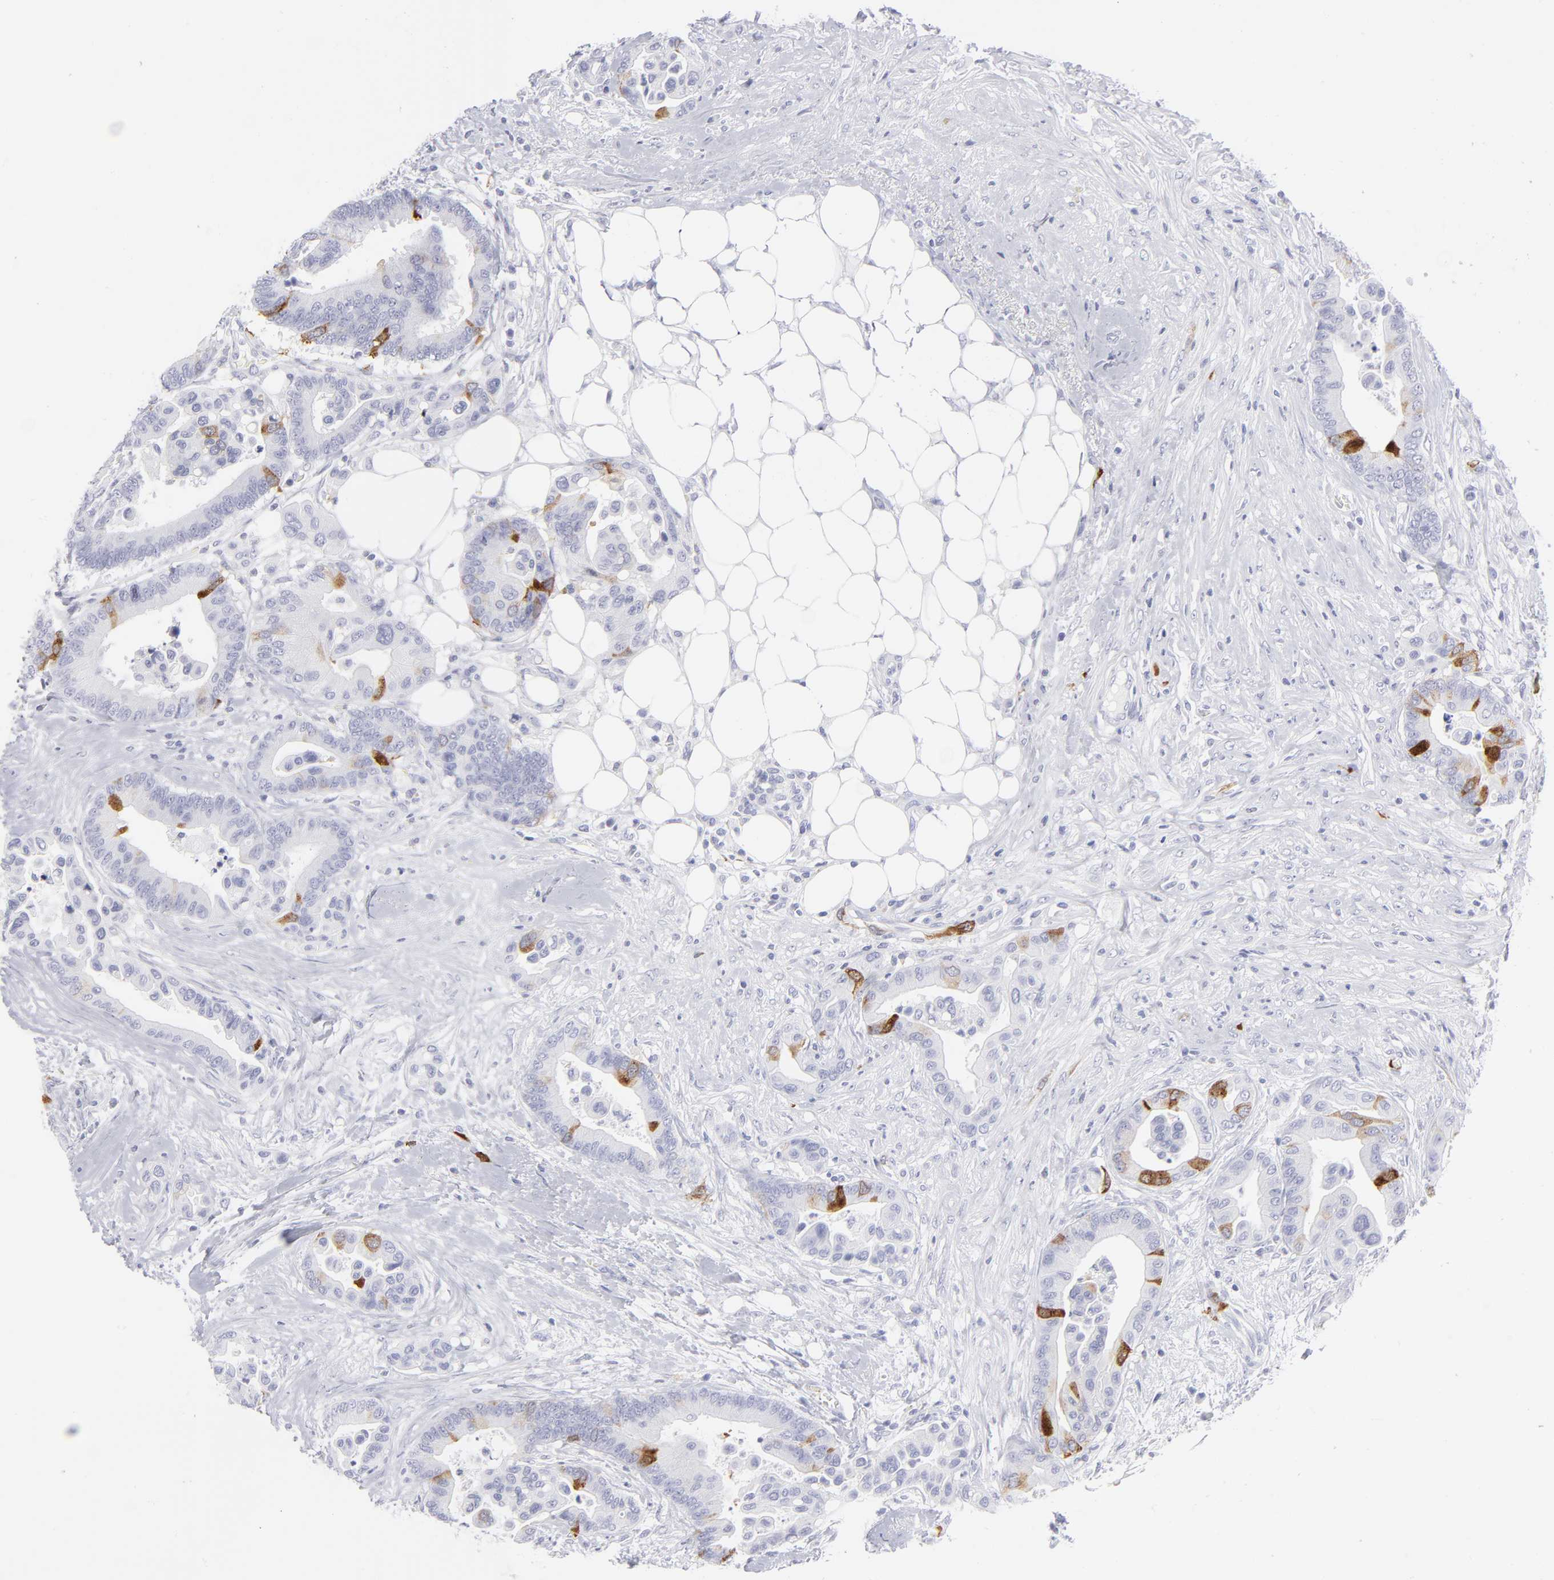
{"staining": {"intensity": "strong", "quantity": "<25%", "location": "cytoplasmic/membranous"}, "tissue": "colorectal cancer", "cell_type": "Tumor cells", "image_type": "cancer", "snomed": [{"axis": "morphology", "description": "Adenocarcinoma, NOS"}, {"axis": "topography", "description": "Colon"}], "caption": "IHC staining of adenocarcinoma (colorectal), which displays medium levels of strong cytoplasmic/membranous positivity in approximately <25% of tumor cells indicating strong cytoplasmic/membranous protein expression. The staining was performed using DAB (3,3'-diaminobenzidine) (brown) for protein detection and nuclei were counterstained in hematoxylin (blue).", "gene": "CCNB1", "patient": {"sex": "male", "age": 82}}